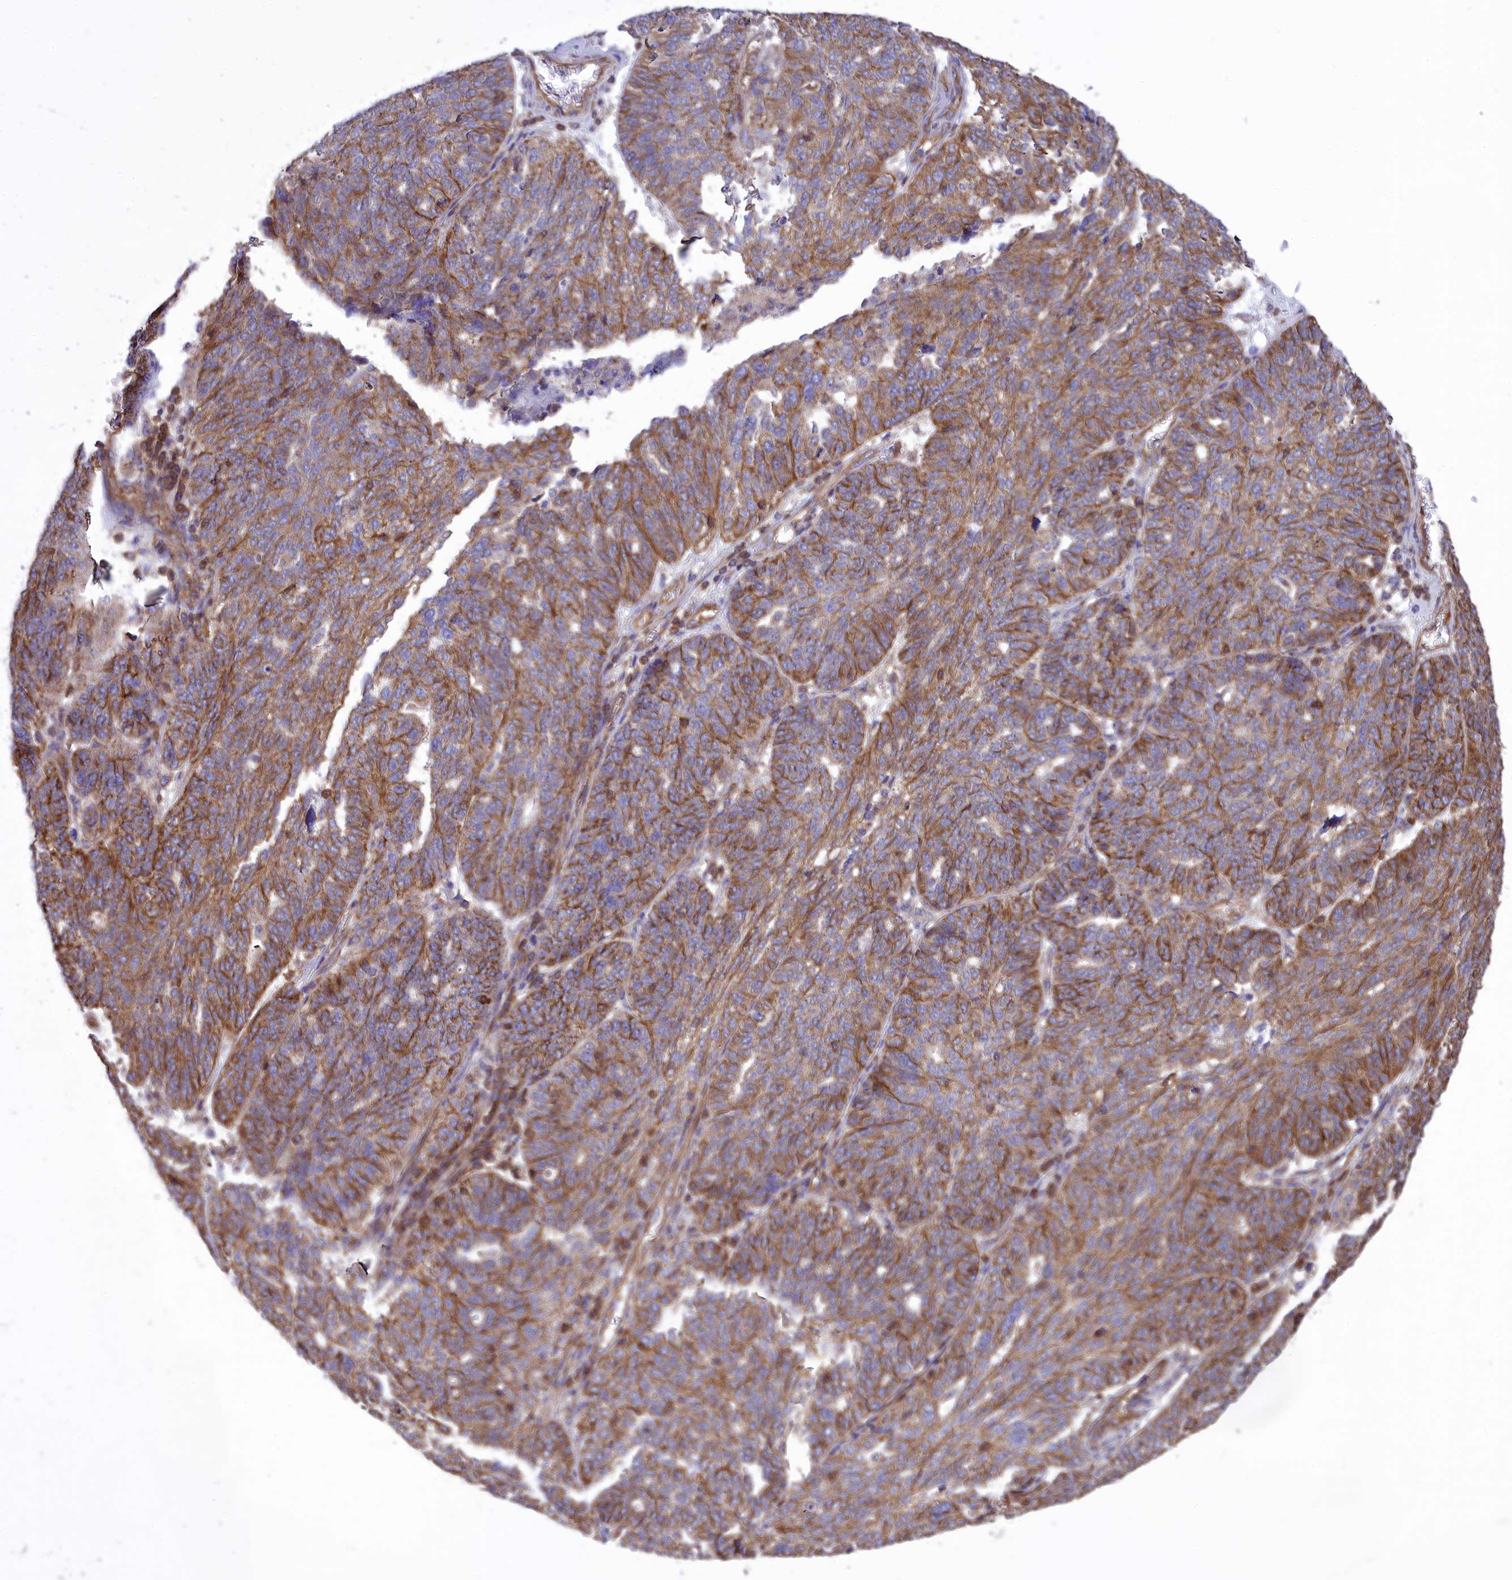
{"staining": {"intensity": "moderate", "quantity": ">75%", "location": "cytoplasmic/membranous"}, "tissue": "ovarian cancer", "cell_type": "Tumor cells", "image_type": "cancer", "snomed": [{"axis": "morphology", "description": "Cystadenocarcinoma, serous, NOS"}, {"axis": "topography", "description": "Ovary"}], "caption": "A photomicrograph of human serous cystadenocarcinoma (ovarian) stained for a protein displays moderate cytoplasmic/membranous brown staining in tumor cells.", "gene": "SEPTIN9", "patient": {"sex": "female", "age": 59}}